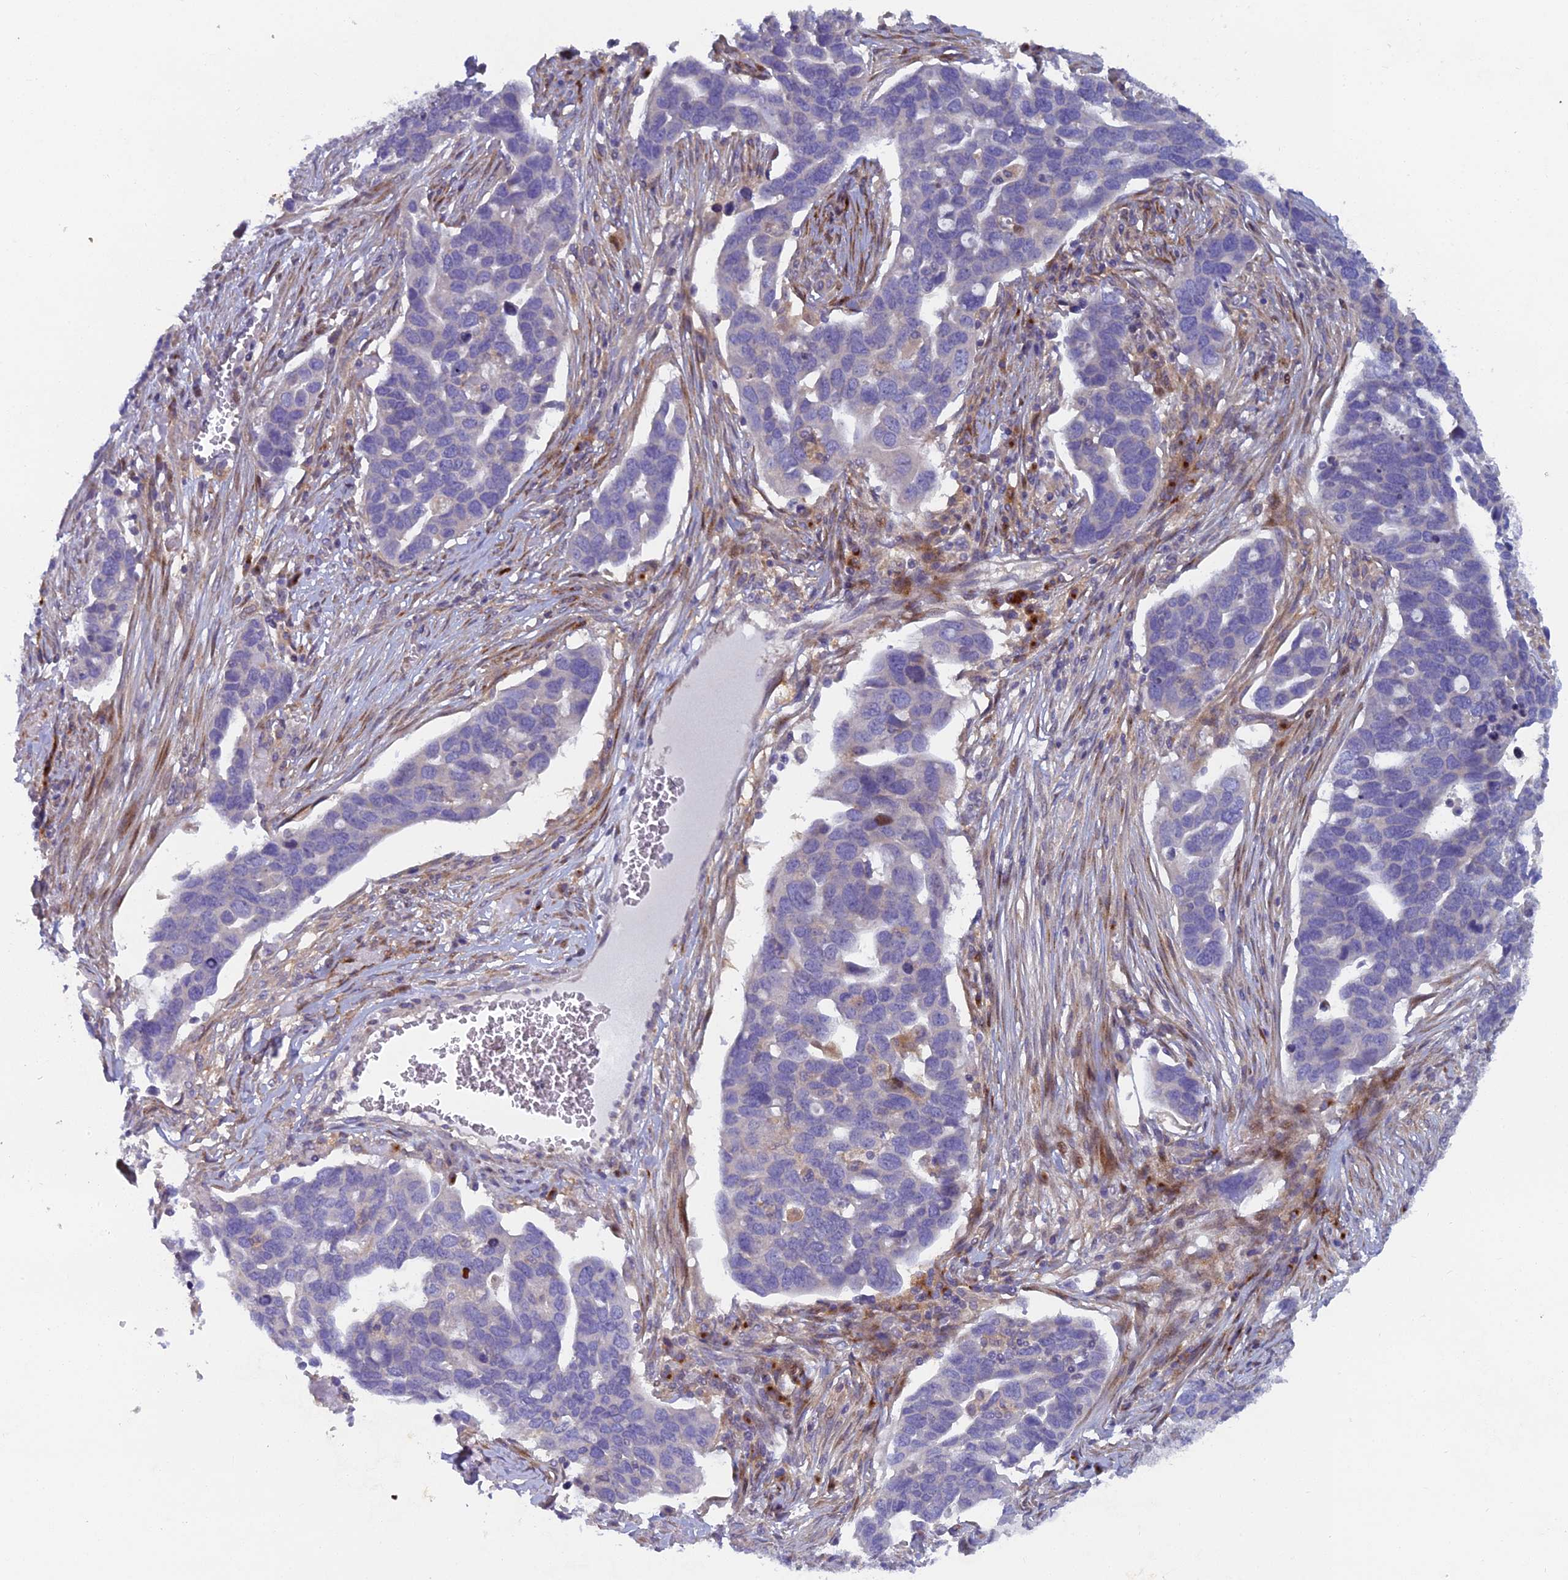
{"staining": {"intensity": "negative", "quantity": "none", "location": "none"}, "tissue": "ovarian cancer", "cell_type": "Tumor cells", "image_type": "cancer", "snomed": [{"axis": "morphology", "description": "Cystadenocarcinoma, serous, NOS"}, {"axis": "topography", "description": "Ovary"}], "caption": "This is an immunohistochemistry (IHC) micrograph of human serous cystadenocarcinoma (ovarian). There is no staining in tumor cells.", "gene": "B9D2", "patient": {"sex": "female", "age": 54}}